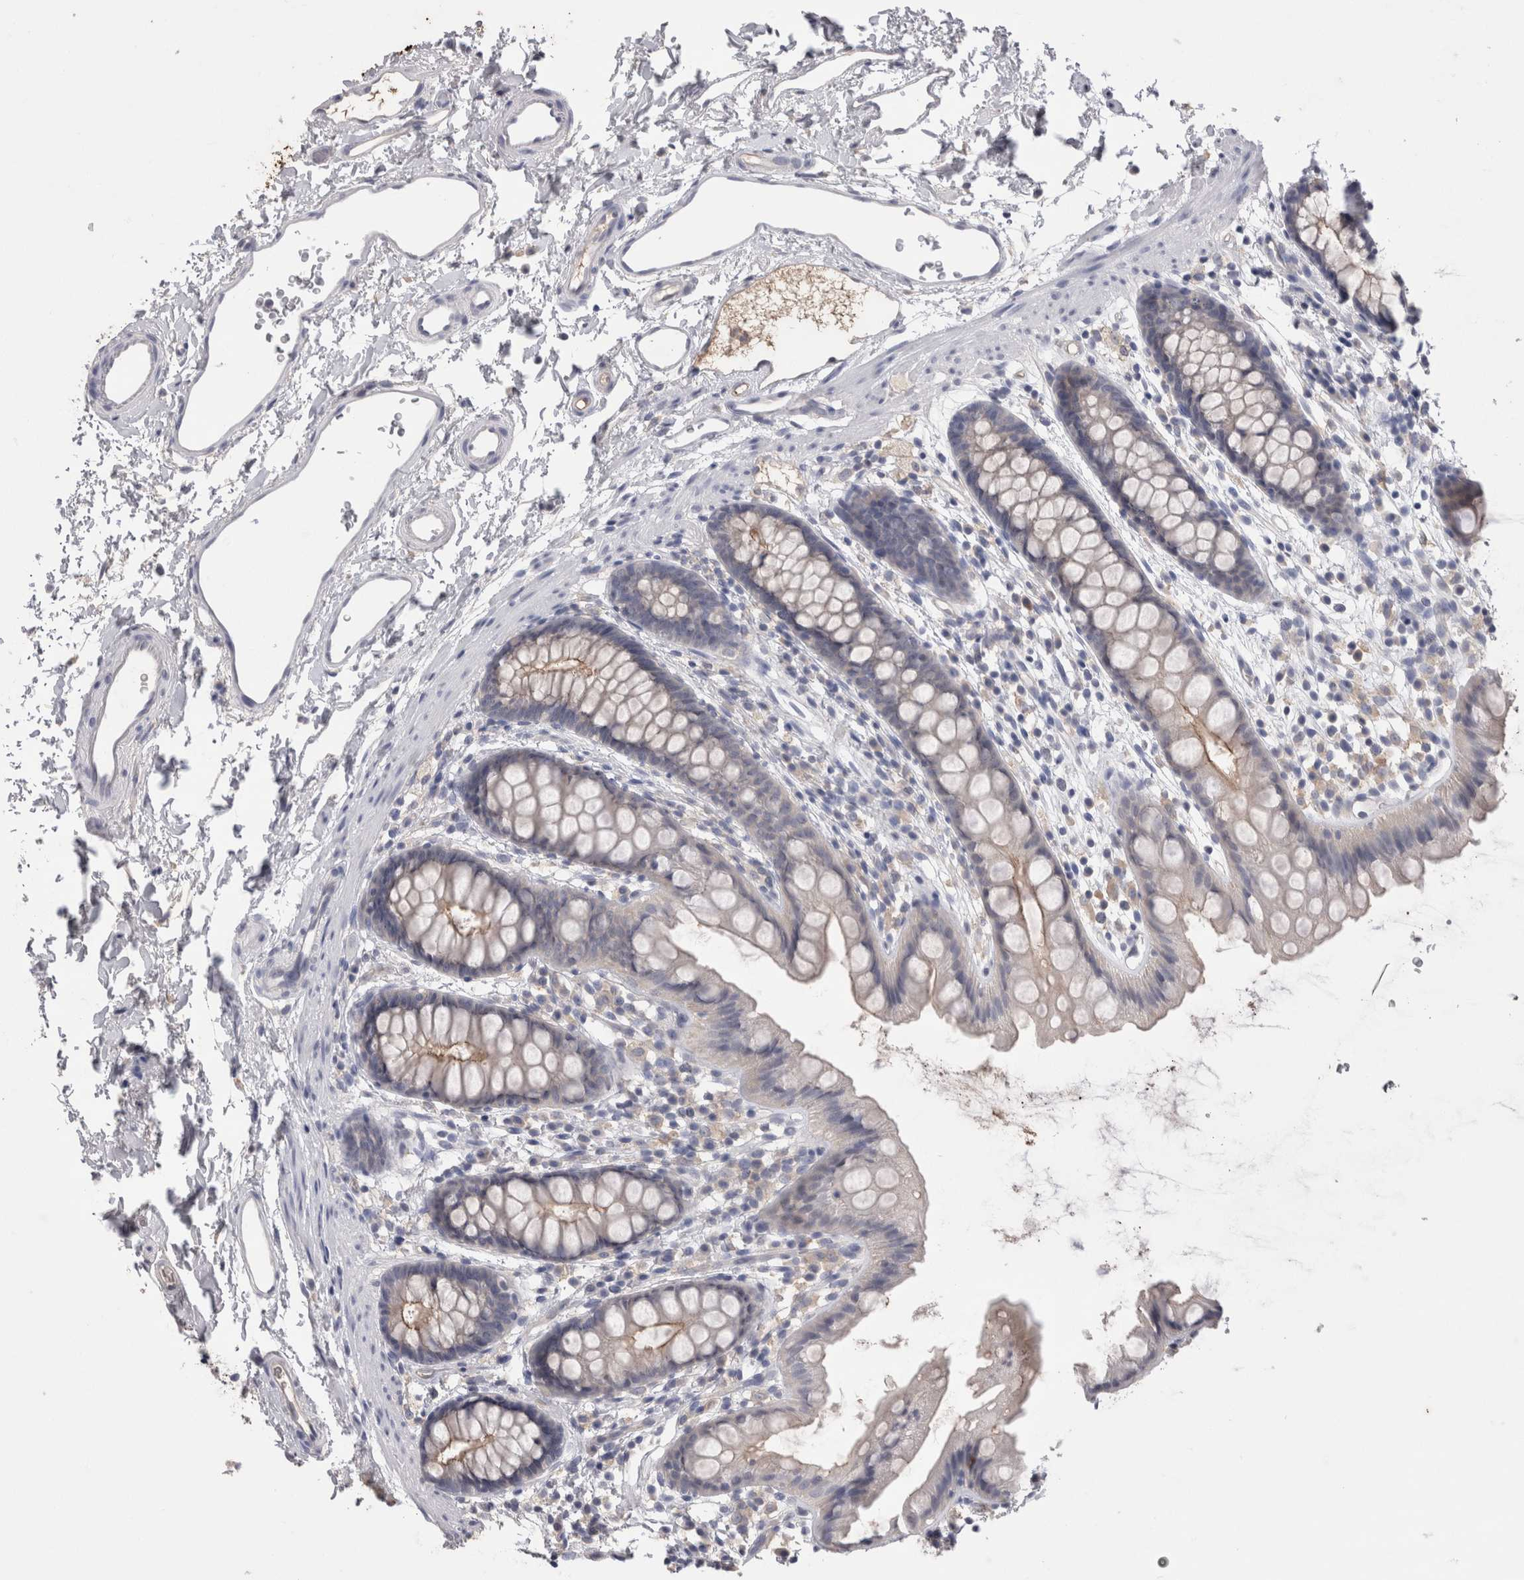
{"staining": {"intensity": "weak", "quantity": "<25%", "location": "cytoplasmic/membranous"}, "tissue": "rectum", "cell_type": "Glandular cells", "image_type": "normal", "snomed": [{"axis": "morphology", "description": "Normal tissue, NOS"}, {"axis": "topography", "description": "Rectum"}], "caption": "There is no significant expression in glandular cells of rectum. Brightfield microscopy of immunohistochemistry (IHC) stained with DAB (brown) and hematoxylin (blue), captured at high magnification.", "gene": "REG1A", "patient": {"sex": "female", "age": 65}}